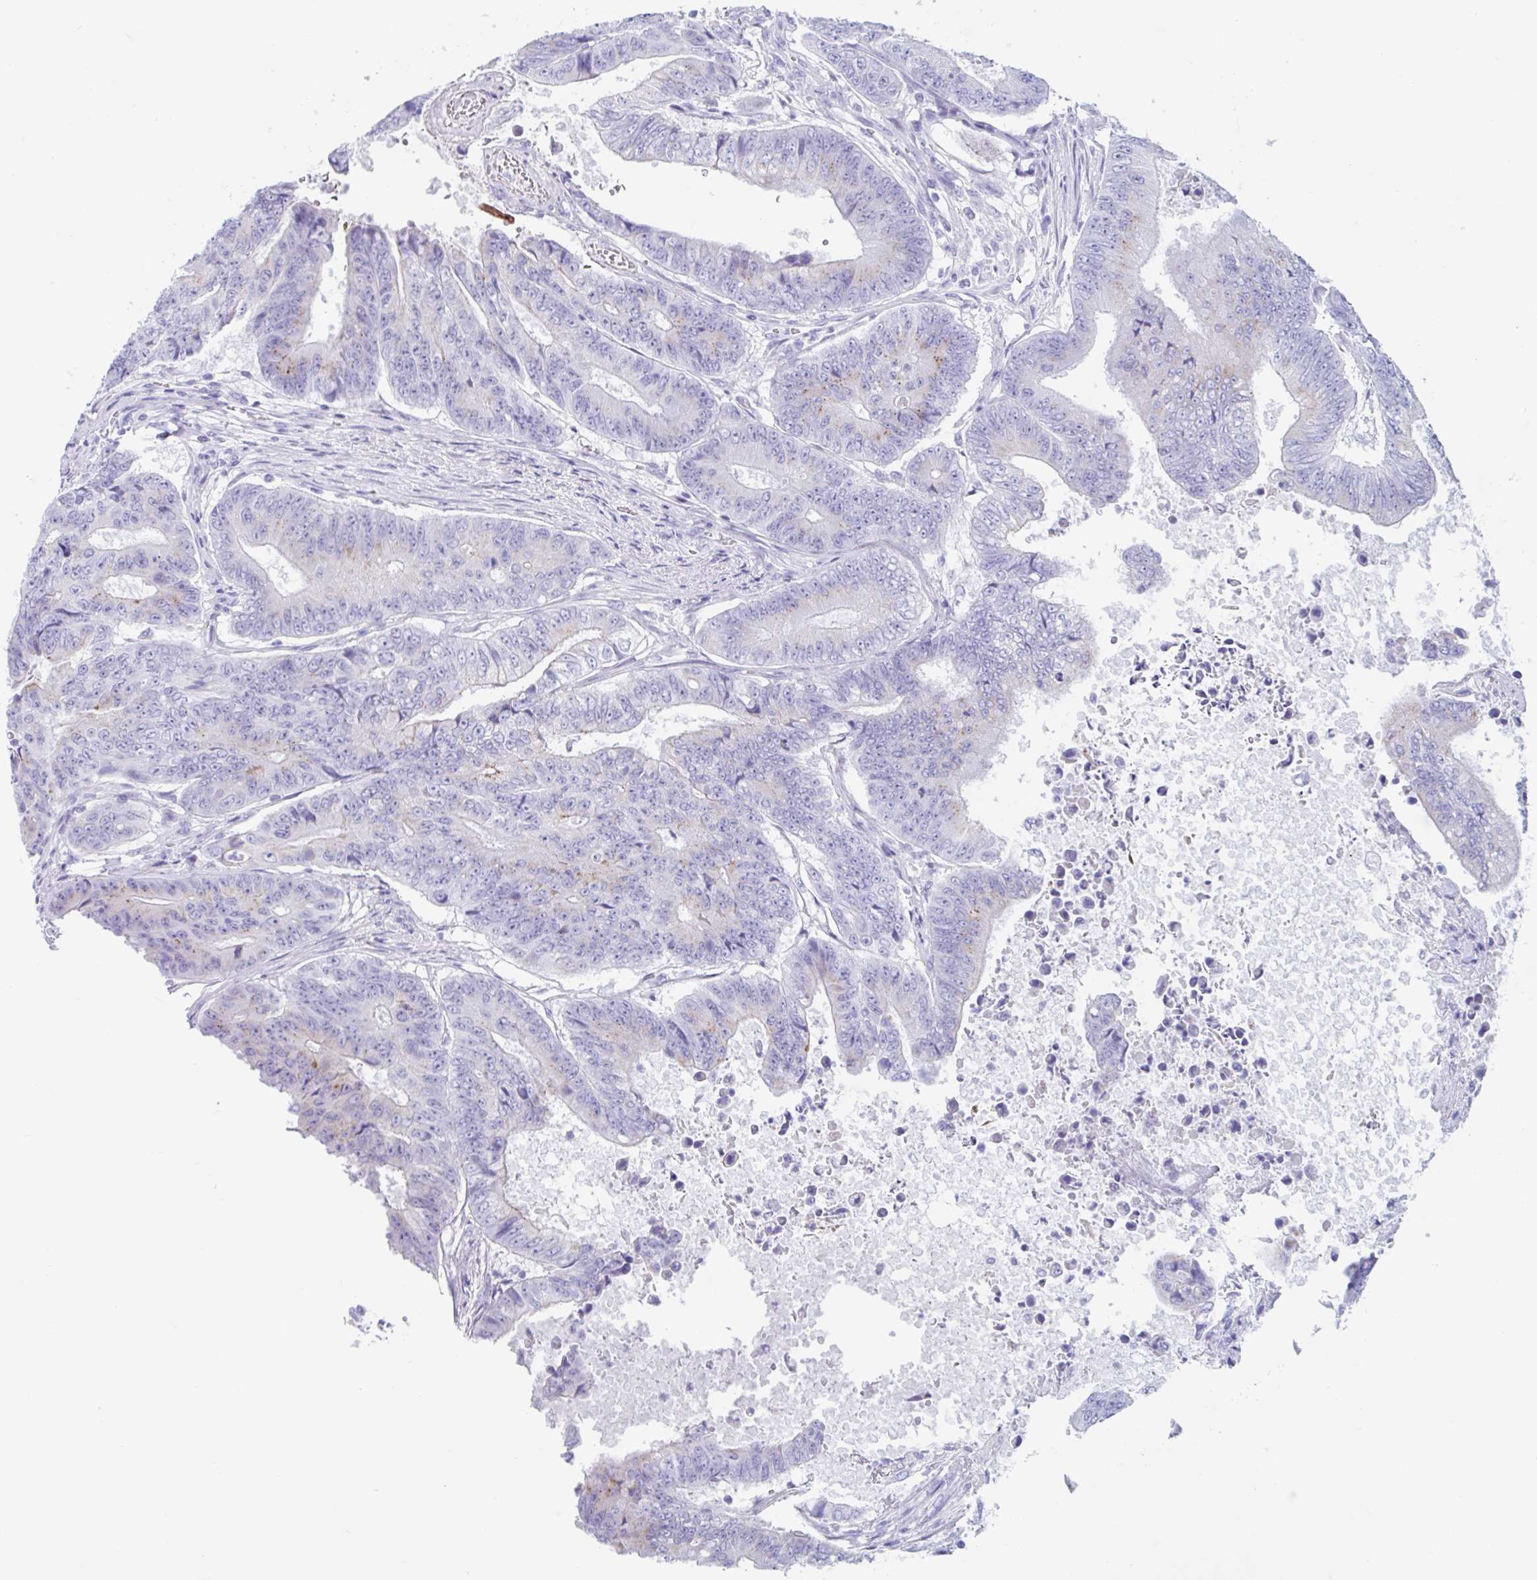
{"staining": {"intensity": "weak", "quantity": "<25%", "location": "cytoplasmic/membranous"}, "tissue": "colorectal cancer", "cell_type": "Tumor cells", "image_type": "cancer", "snomed": [{"axis": "morphology", "description": "Adenocarcinoma, NOS"}, {"axis": "topography", "description": "Colon"}], "caption": "Immunohistochemistry (IHC) image of human adenocarcinoma (colorectal) stained for a protein (brown), which displays no expression in tumor cells.", "gene": "CPTP", "patient": {"sex": "female", "age": 48}}